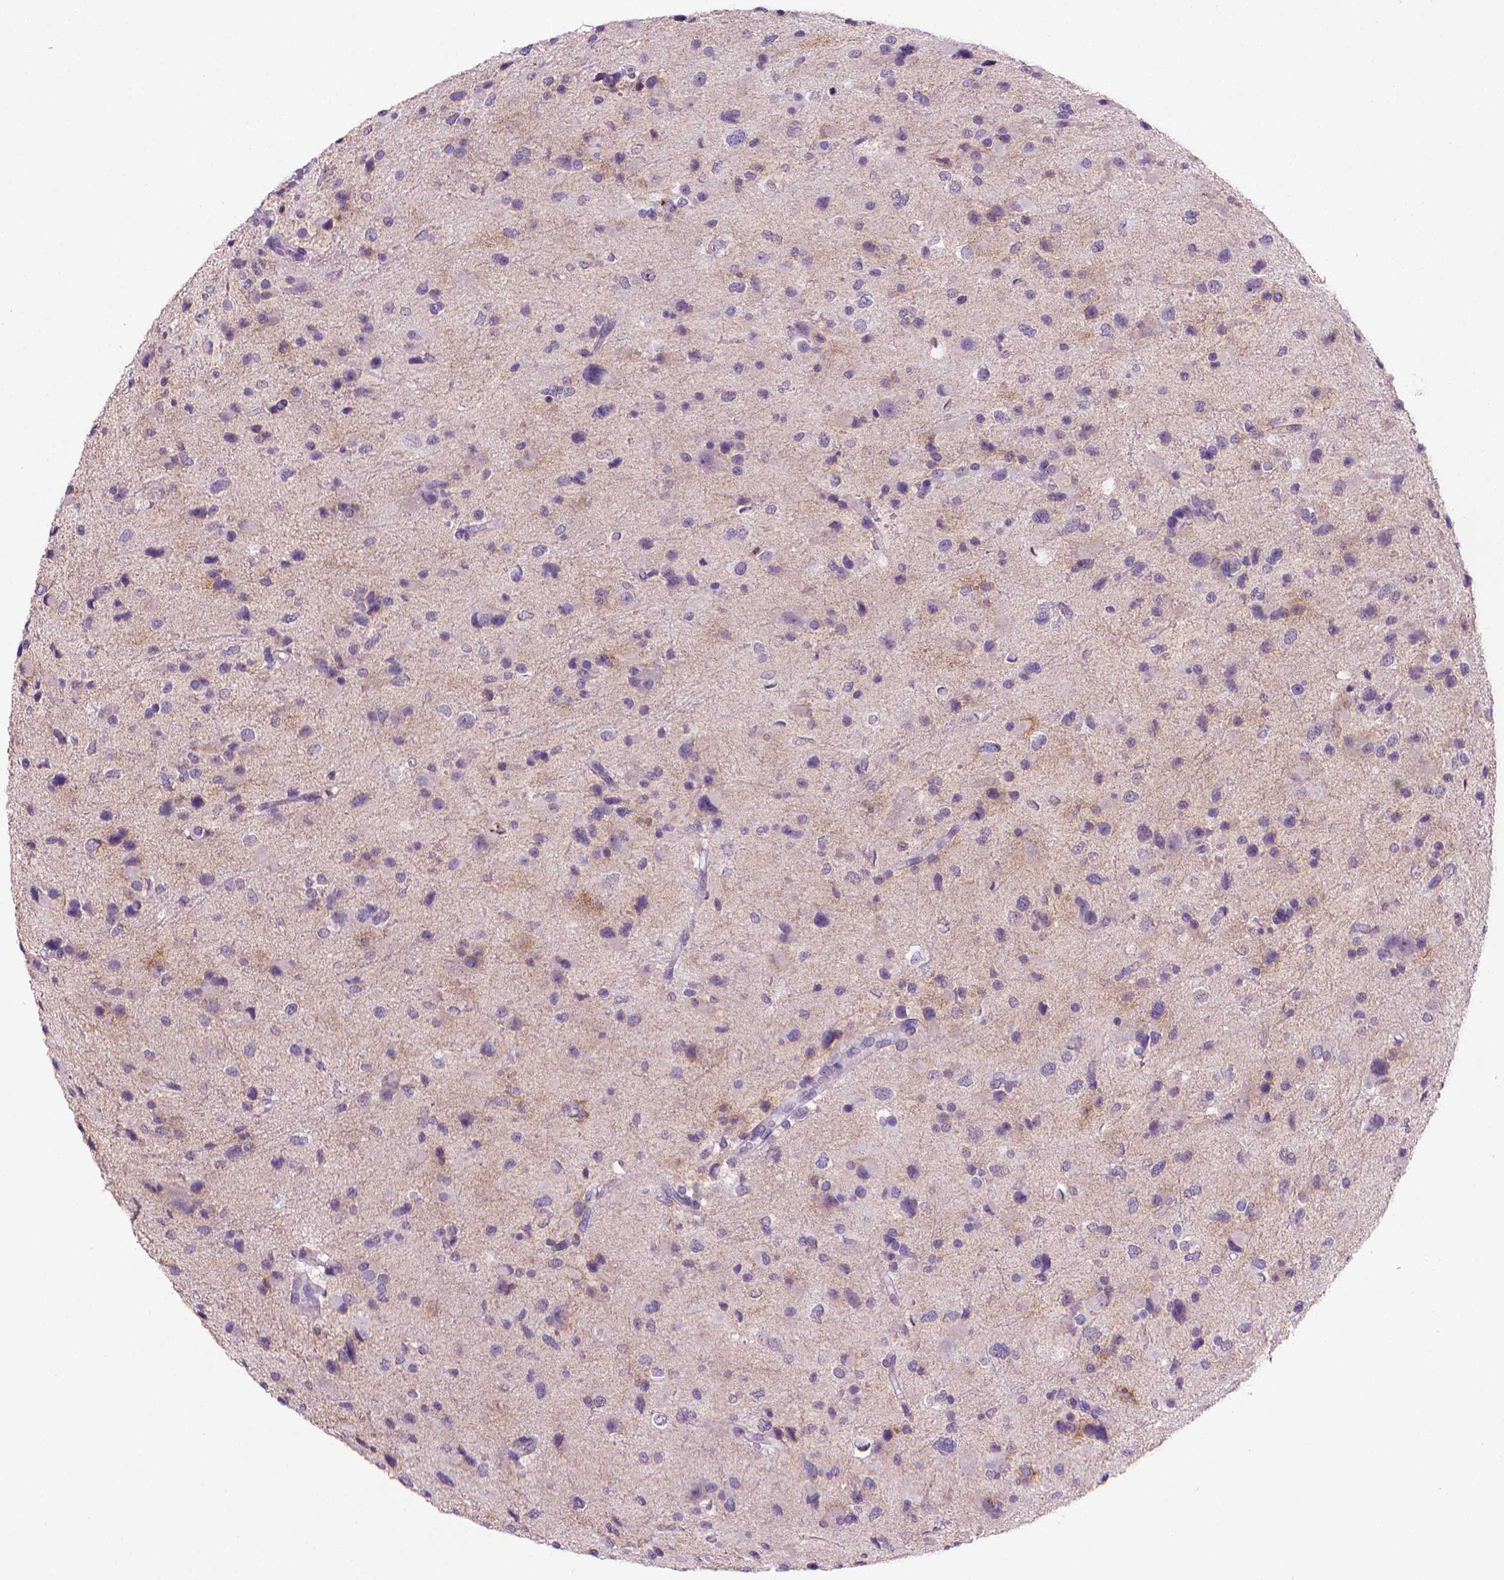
{"staining": {"intensity": "negative", "quantity": "none", "location": "none"}, "tissue": "glioma", "cell_type": "Tumor cells", "image_type": "cancer", "snomed": [{"axis": "morphology", "description": "Glioma, malignant, Low grade"}, {"axis": "topography", "description": "Brain"}], "caption": "There is no significant positivity in tumor cells of malignant low-grade glioma.", "gene": "MUC1", "patient": {"sex": "female", "age": 32}}